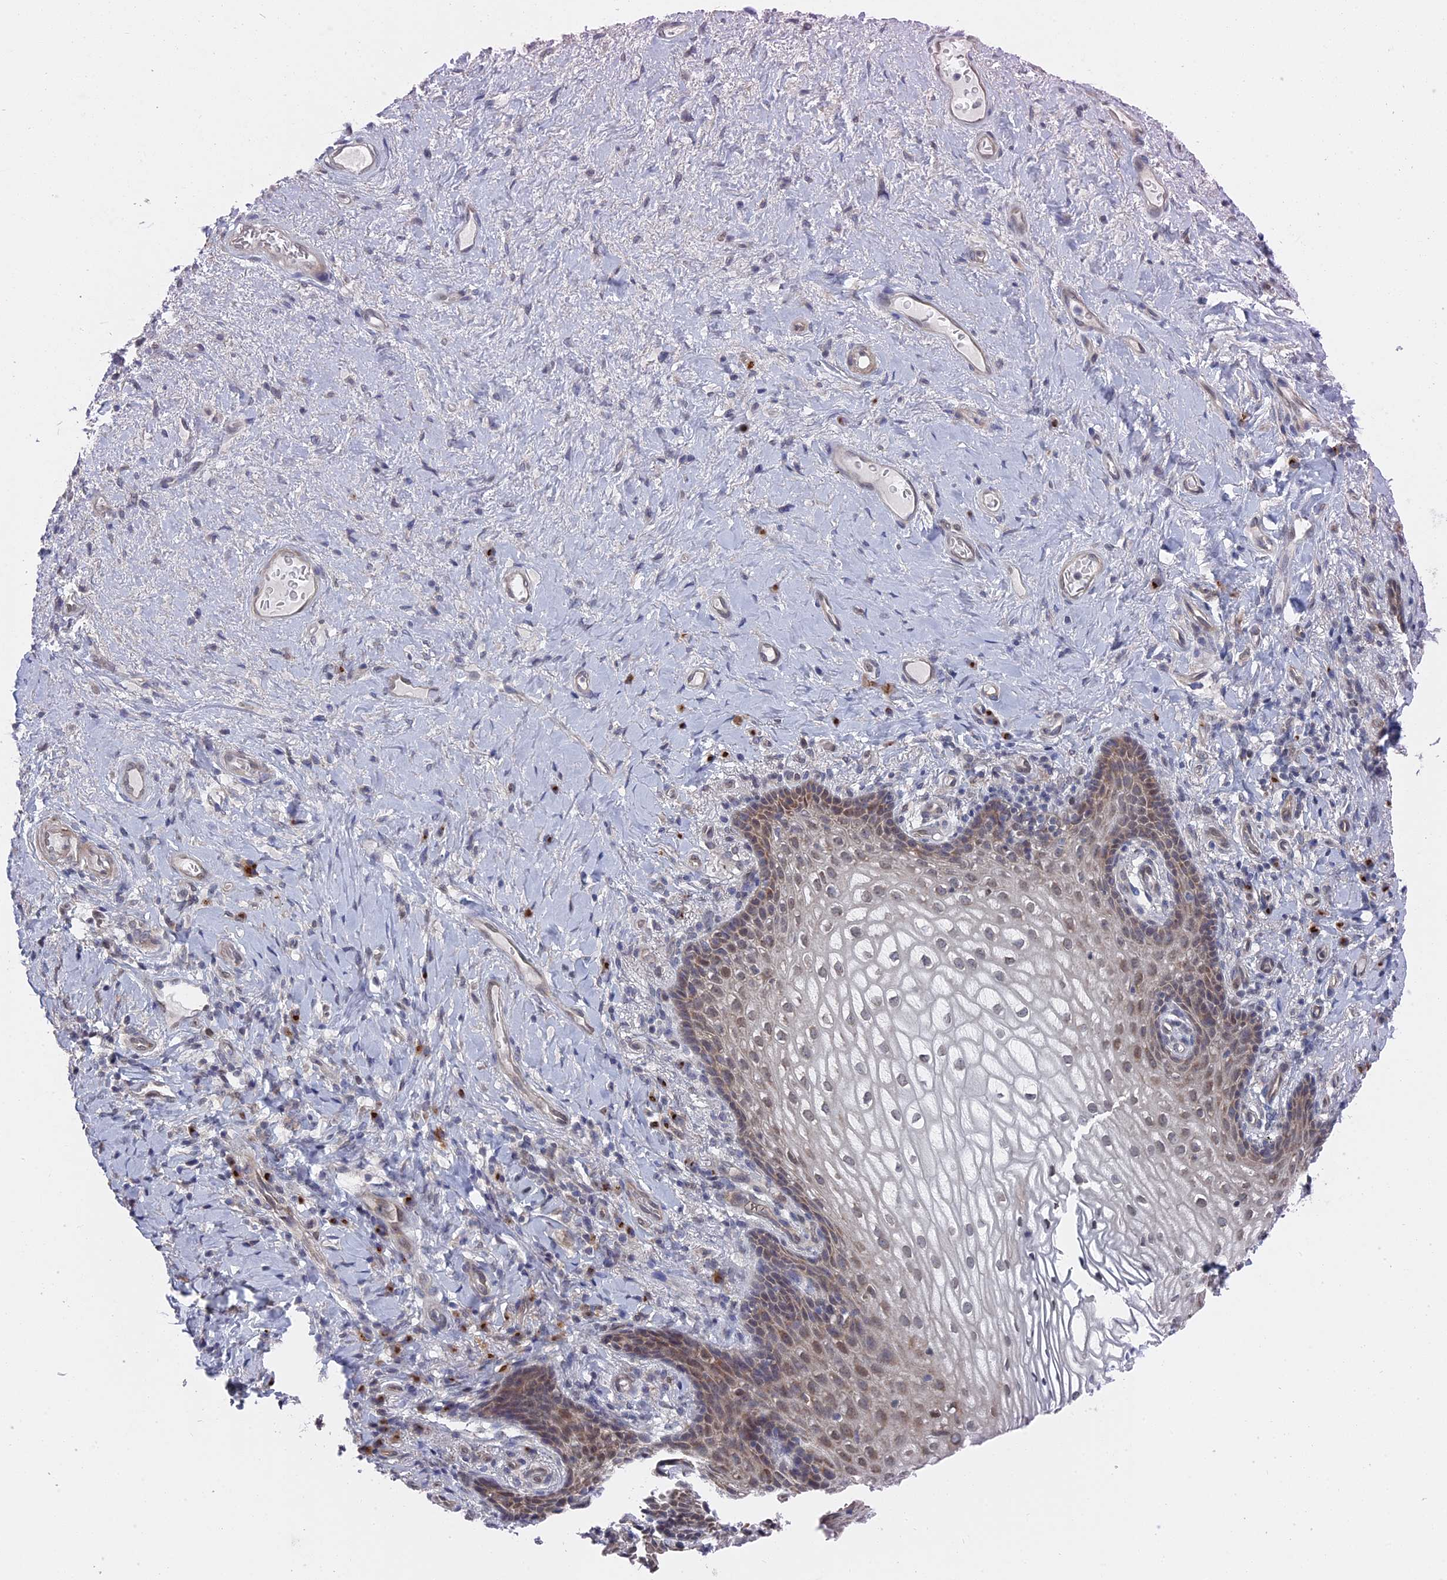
{"staining": {"intensity": "weak", "quantity": "25%-75%", "location": "cytoplasmic/membranous,nuclear"}, "tissue": "vagina", "cell_type": "Squamous epithelial cells", "image_type": "normal", "snomed": [{"axis": "morphology", "description": "Normal tissue, NOS"}, {"axis": "topography", "description": "Vagina"}], "caption": "This photomicrograph shows IHC staining of normal vagina, with low weak cytoplasmic/membranous,nuclear expression in about 25%-75% of squamous epithelial cells.", "gene": "MTRF1", "patient": {"sex": "female", "age": 60}}